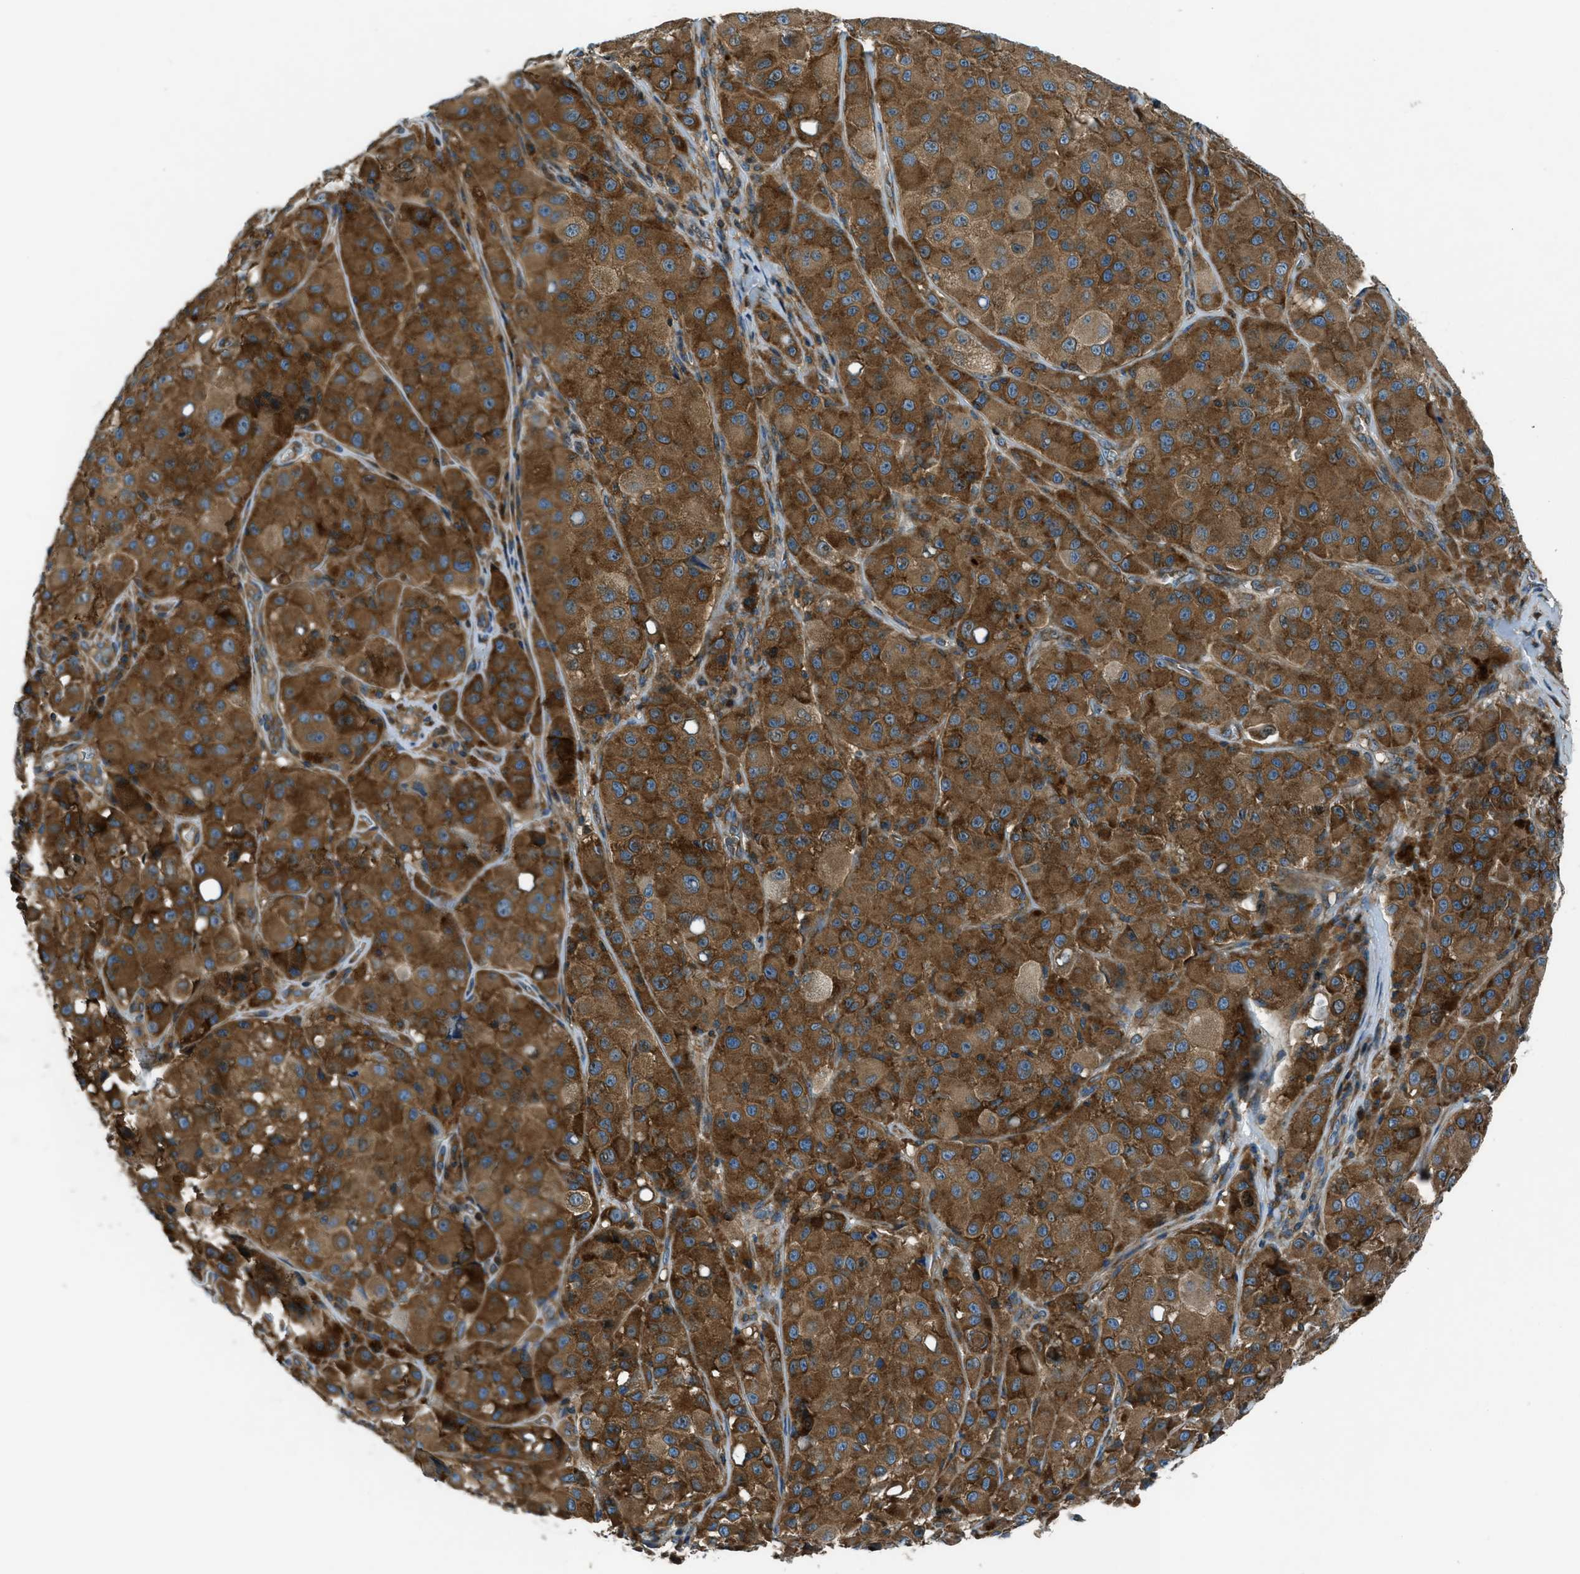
{"staining": {"intensity": "strong", "quantity": ">75%", "location": "cytoplasmic/membranous"}, "tissue": "melanoma", "cell_type": "Tumor cells", "image_type": "cancer", "snomed": [{"axis": "morphology", "description": "Malignant melanoma, NOS"}, {"axis": "topography", "description": "Skin"}], "caption": "Immunohistochemistry micrograph of neoplastic tissue: melanoma stained using immunohistochemistry (IHC) displays high levels of strong protein expression localized specifically in the cytoplasmic/membranous of tumor cells, appearing as a cytoplasmic/membranous brown color.", "gene": "ARFGAP2", "patient": {"sex": "male", "age": 84}}